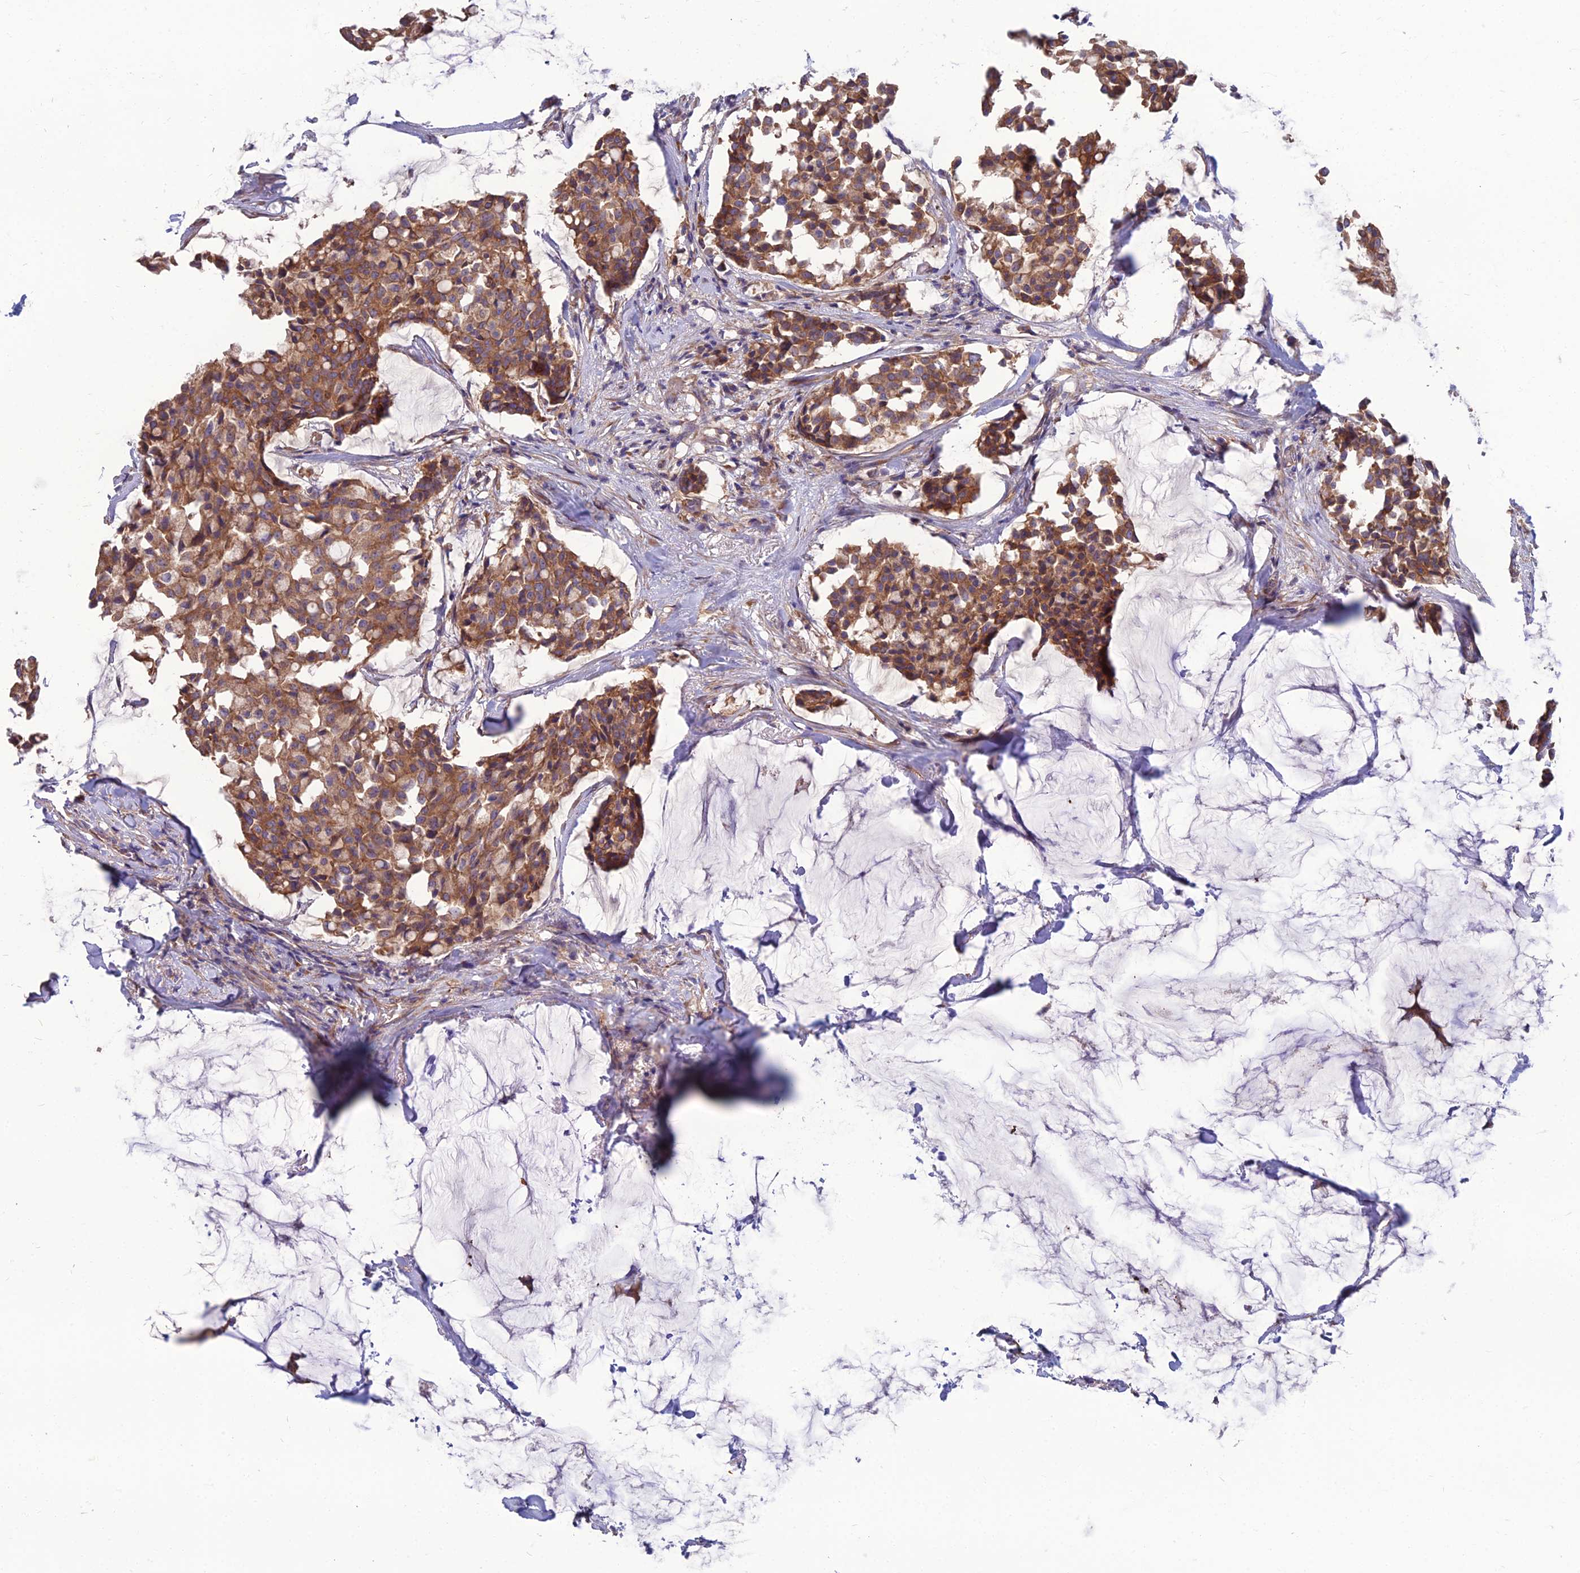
{"staining": {"intensity": "moderate", "quantity": ">75%", "location": "cytoplasmic/membranous"}, "tissue": "breast cancer", "cell_type": "Tumor cells", "image_type": "cancer", "snomed": [{"axis": "morphology", "description": "Duct carcinoma"}, {"axis": "topography", "description": "Breast"}], "caption": "Moderate cytoplasmic/membranous staining for a protein is identified in about >75% of tumor cells of breast cancer using immunohistochemistry (IHC).", "gene": "WDR24", "patient": {"sex": "female", "age": 93}}